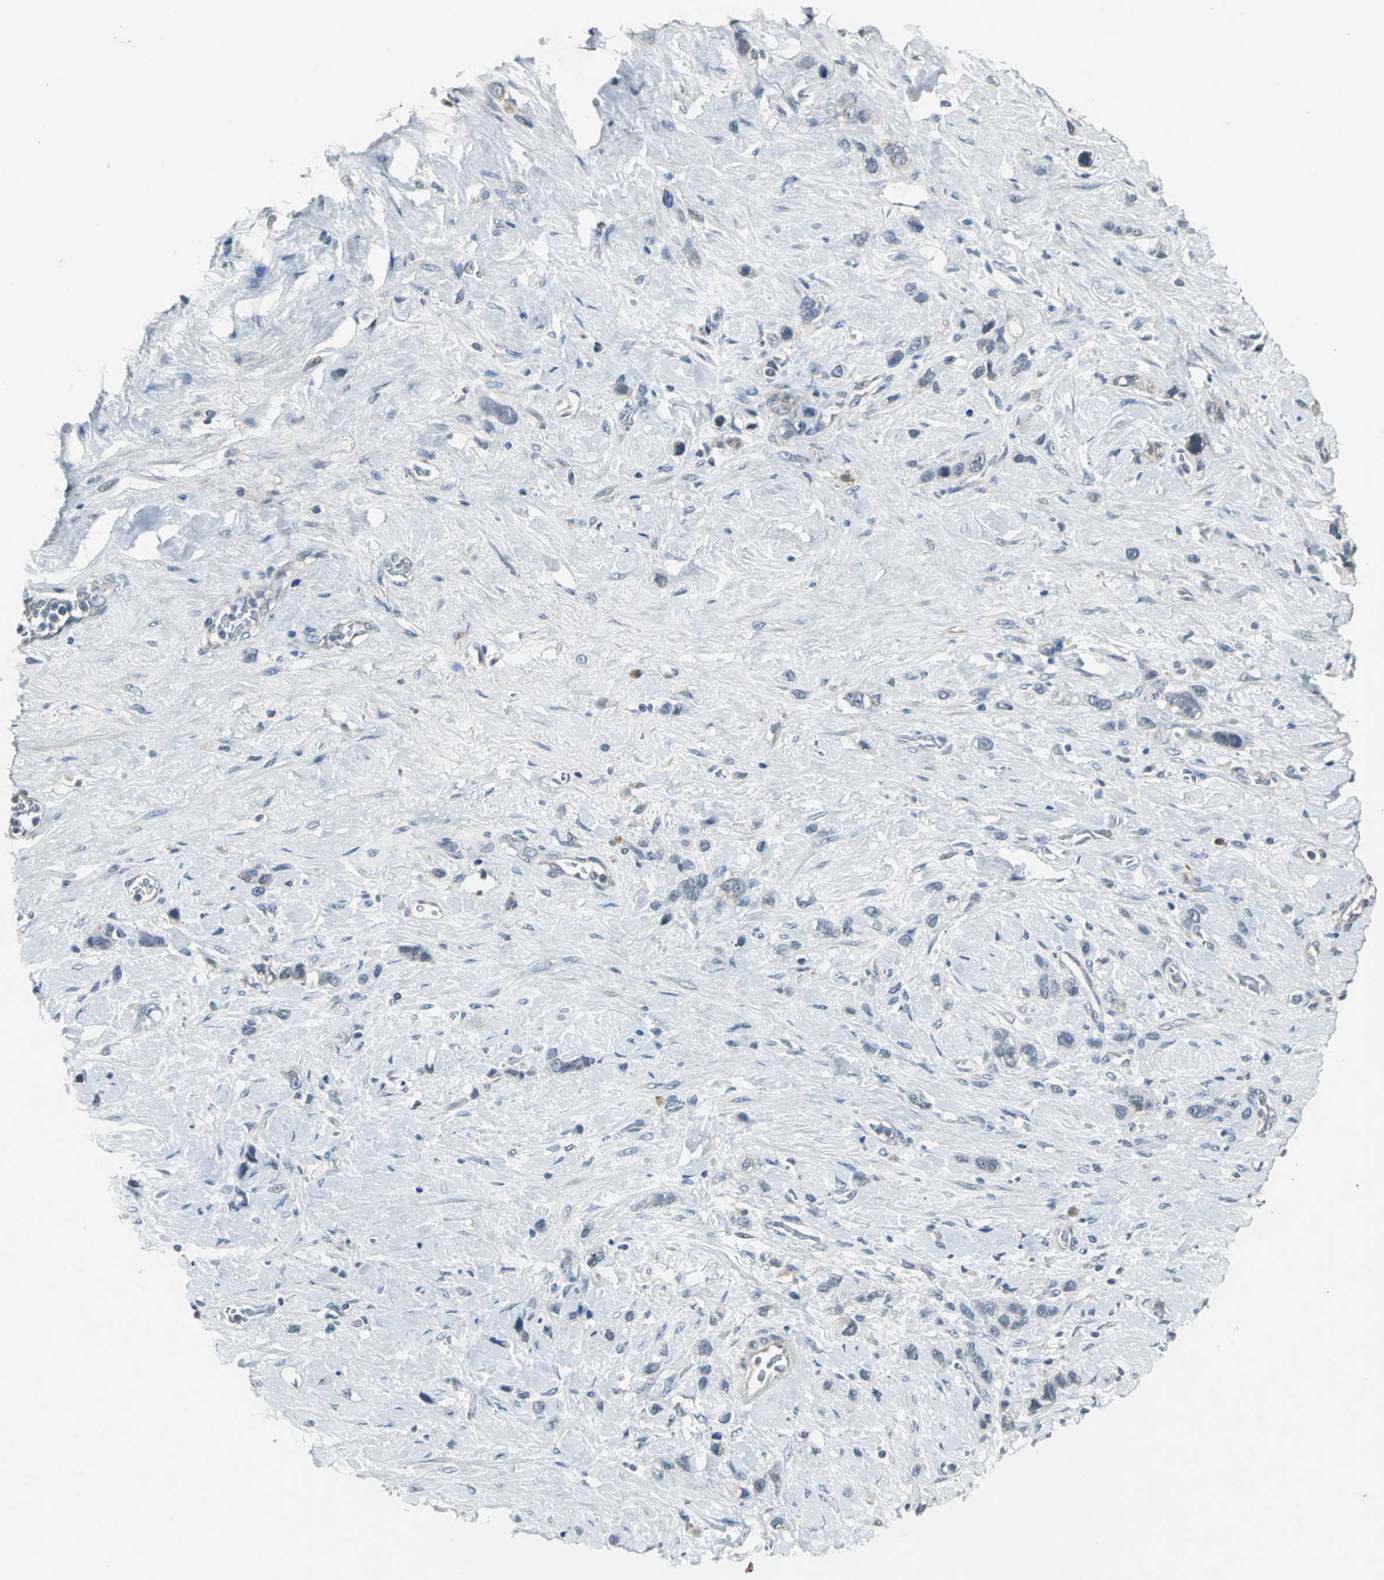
{"staining": {"intensity": "weak", "quantity": "<25%", "location": "cytoplasmic/membranous"}, "tissue": "stomach cancer", "cell_type": "Tumor cells", "image_type": "cancer", "snomed": [{"axis": "morphology", "description": "Normal tissue, NOS"}, {"axis": "morphology", "description": "Adenocarcinoma, NOS"}, {"axis": "morphology", "description": "Adenocarcinoma, High grade"}, {"axis": "topography", "description": "Stomach, upper"}, {"axis": "topography", "description": "Stomach"}], "caption": "Stomach cancer (adenocarcinoma (high-grade)) was stained to show a protein in brown. There is no significant expression in tumor cells.", "gene": "JADE3", "patient": {"sex": "female", "age": 65}}